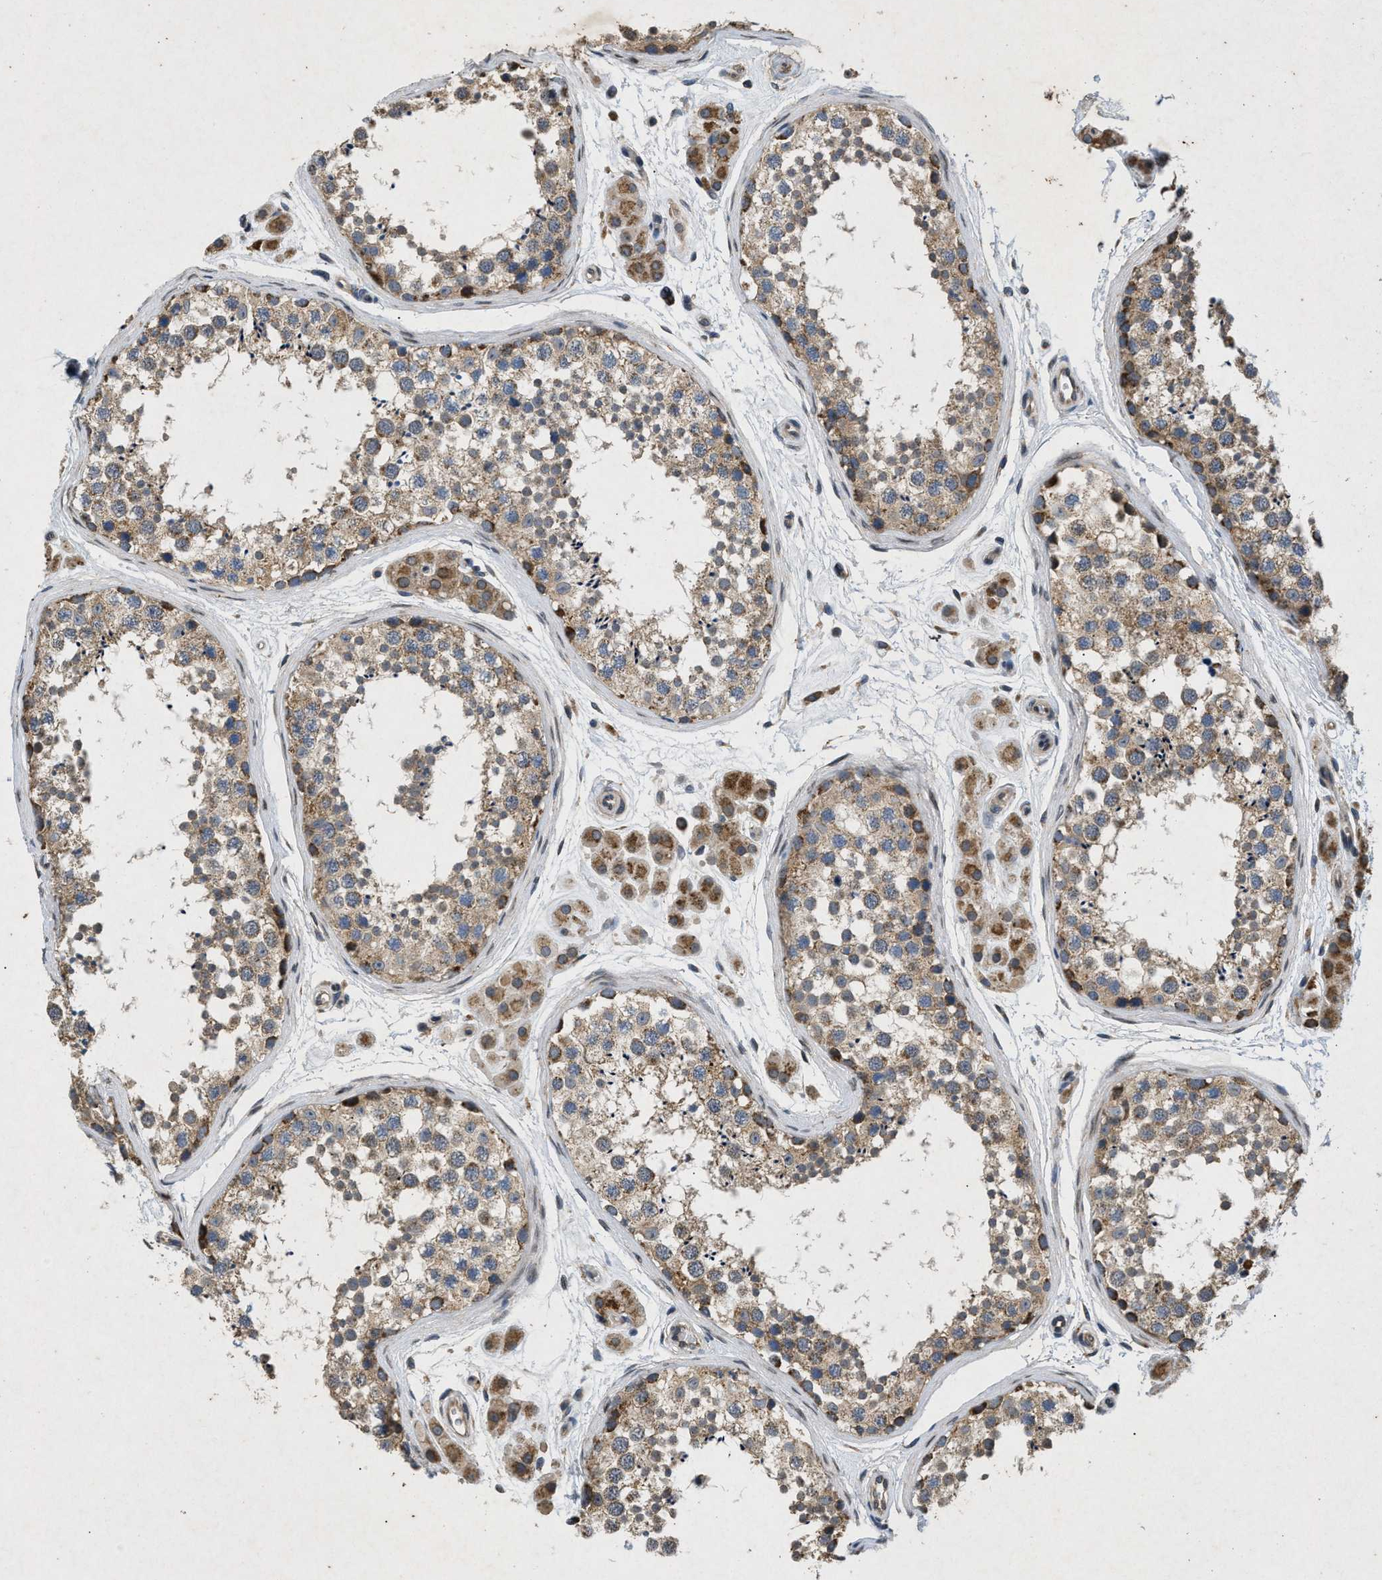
{"staining": {"intensity": "moderate", "quantity": ">75%", "location": "cytoplasmic/membranous"}, "tissue": "testis", "cell_type": "Cells in seminiferous ducts", "image_type": "normal", "snomed": [{"axis": "morphology", "description": "Normal tissue, NOS"}, {"axis": "topography", "description": "Testis"}], "caption": "Immunohistochemical staining of benign testis exhibits moderate cytoplasmic/membranous protein positivity in approximately >75% of cells in seminiferous ducts. (DAB IHC, brown staining for protein, blue staining for nuclei).", "gene": "PRKG2", "patient": {"sex": "male", "age": 56}}